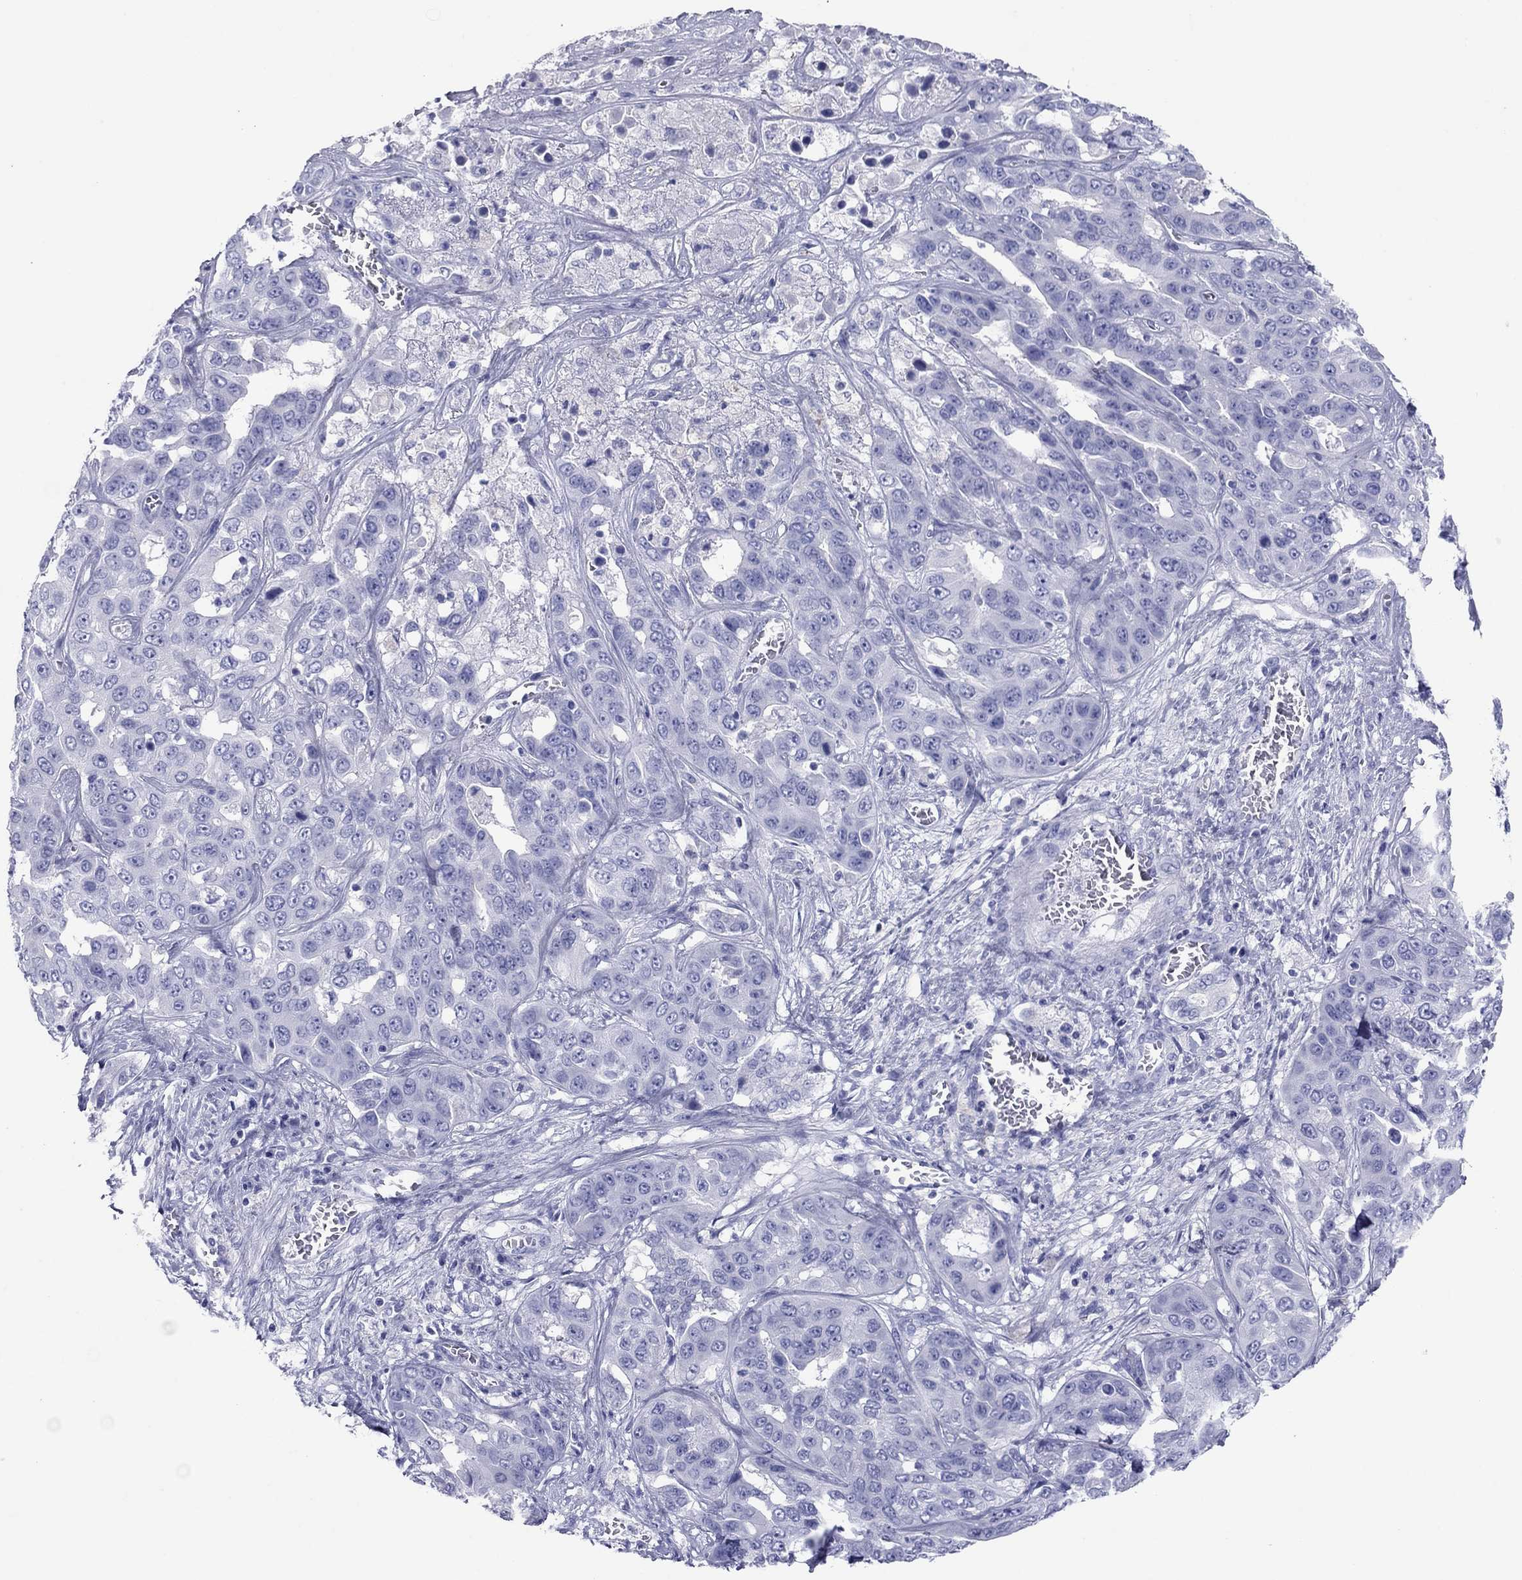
{"staining": {"intensity": "negative", "quantity": "none", "location": "none"}, "tissue": "liver cancer", "cell_type": "Tumor cells", "image_type": "cancer", "snomed": [{"axis": "morphology", "description": "Cholangiocarcinoma"}, {"axis": "topography", "description": "Liver"}], "caption": "Immunohistochemistry histopathology image of neoplastic tissue: cholangiocarcinoma (liver) stained with DAB (3,3'-diaminobenzidine) displays no significant protein positivity in tumor cells.", "gene": "ATP4A", "patient": {"sex": "female", "age": 52}}